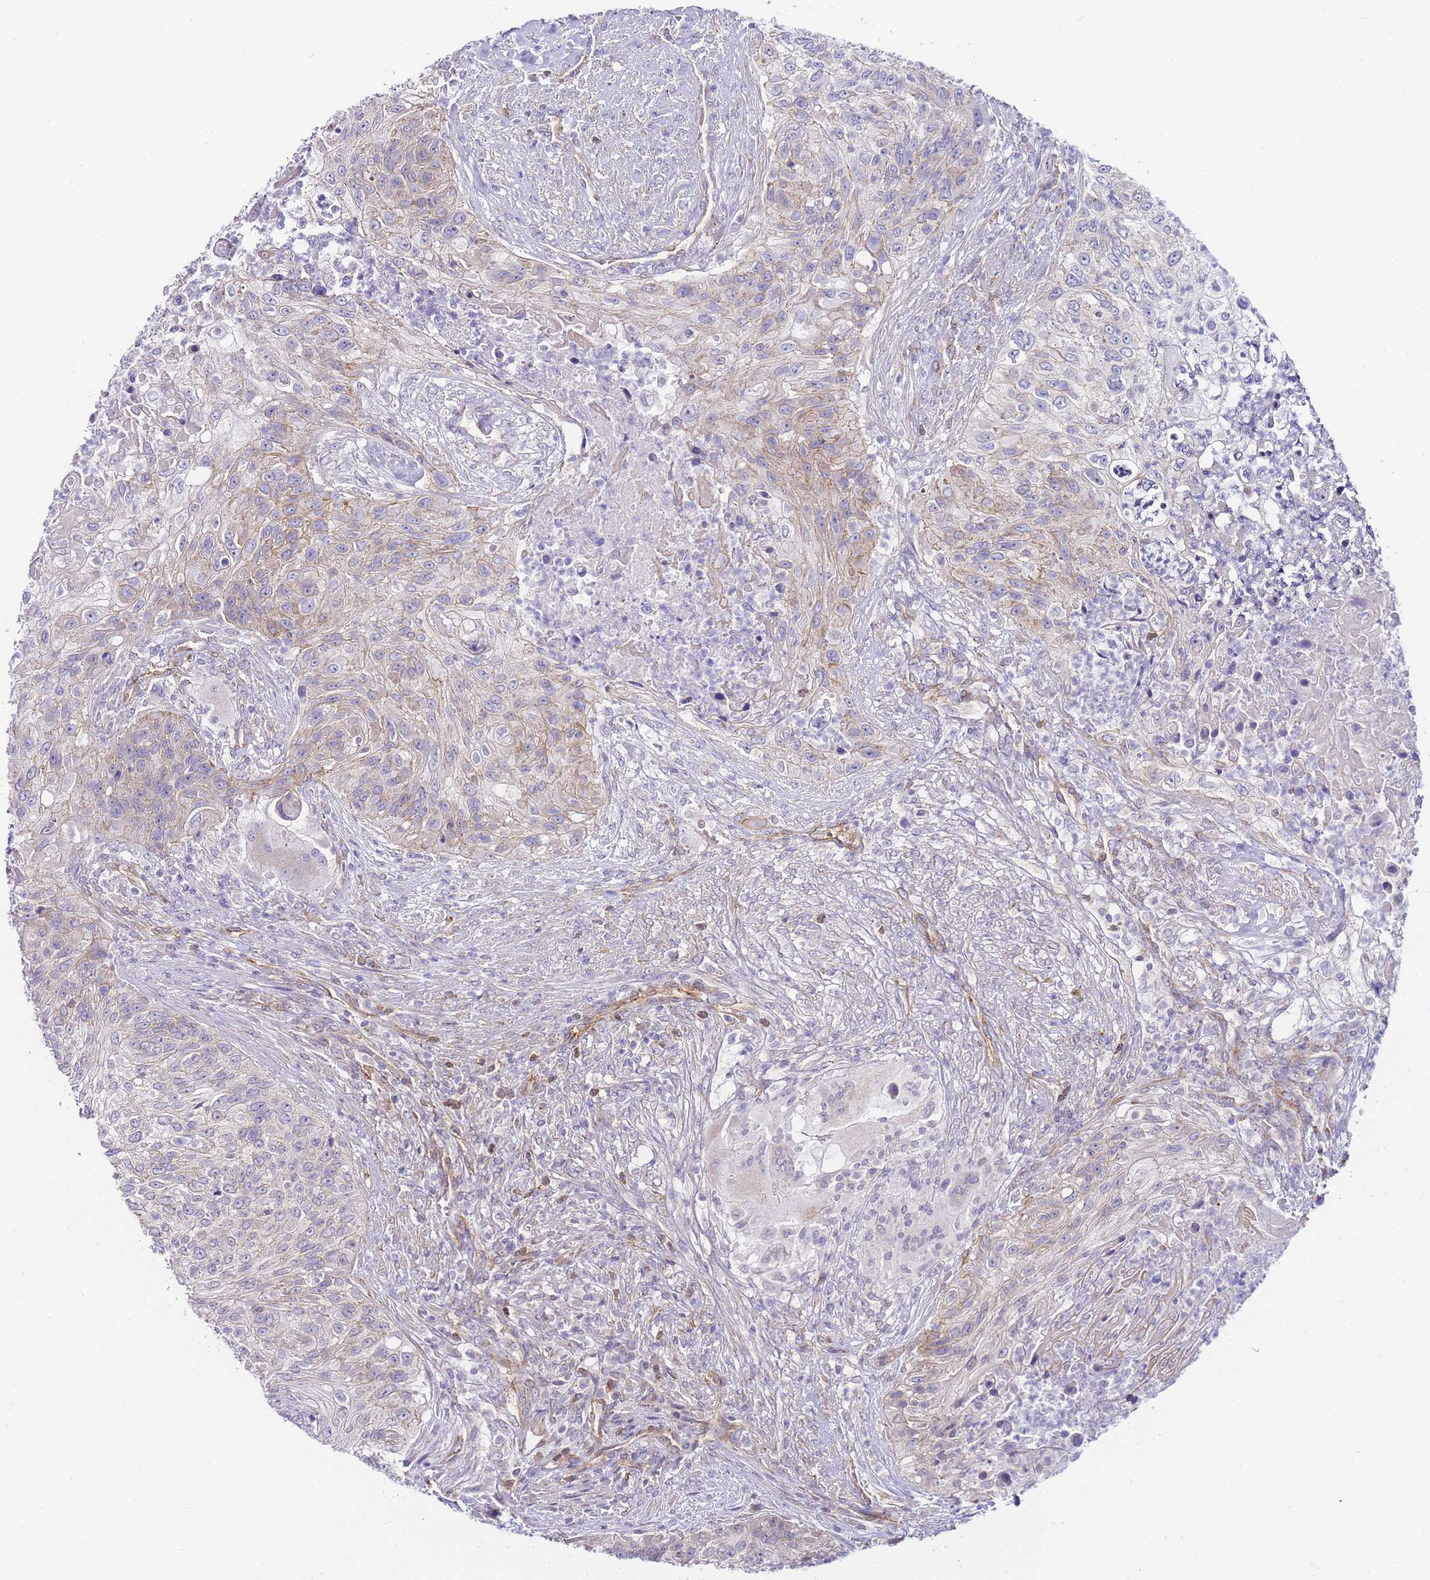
{"staining": {"intensity": "weak", "quantity": "25%-75%", "location": "cytoplasmic/membranous"}, "tissue": "urothelial cancer", "cell_type": "Tumor cells", "image_type": "cancer", "snomed": [{"axis": "morphology", "description": "Urothelial carcinoma, High grade"}, {"axis": "topography", "description": "Urinary bladder"}], "caption": "An image of human urothelial cancer stained for a protein reveals weak cytoplasmic/membranous brown staining in tumor cells.", "gene": "PDCD7", "patient": {"sex": "female", "age": 60}}